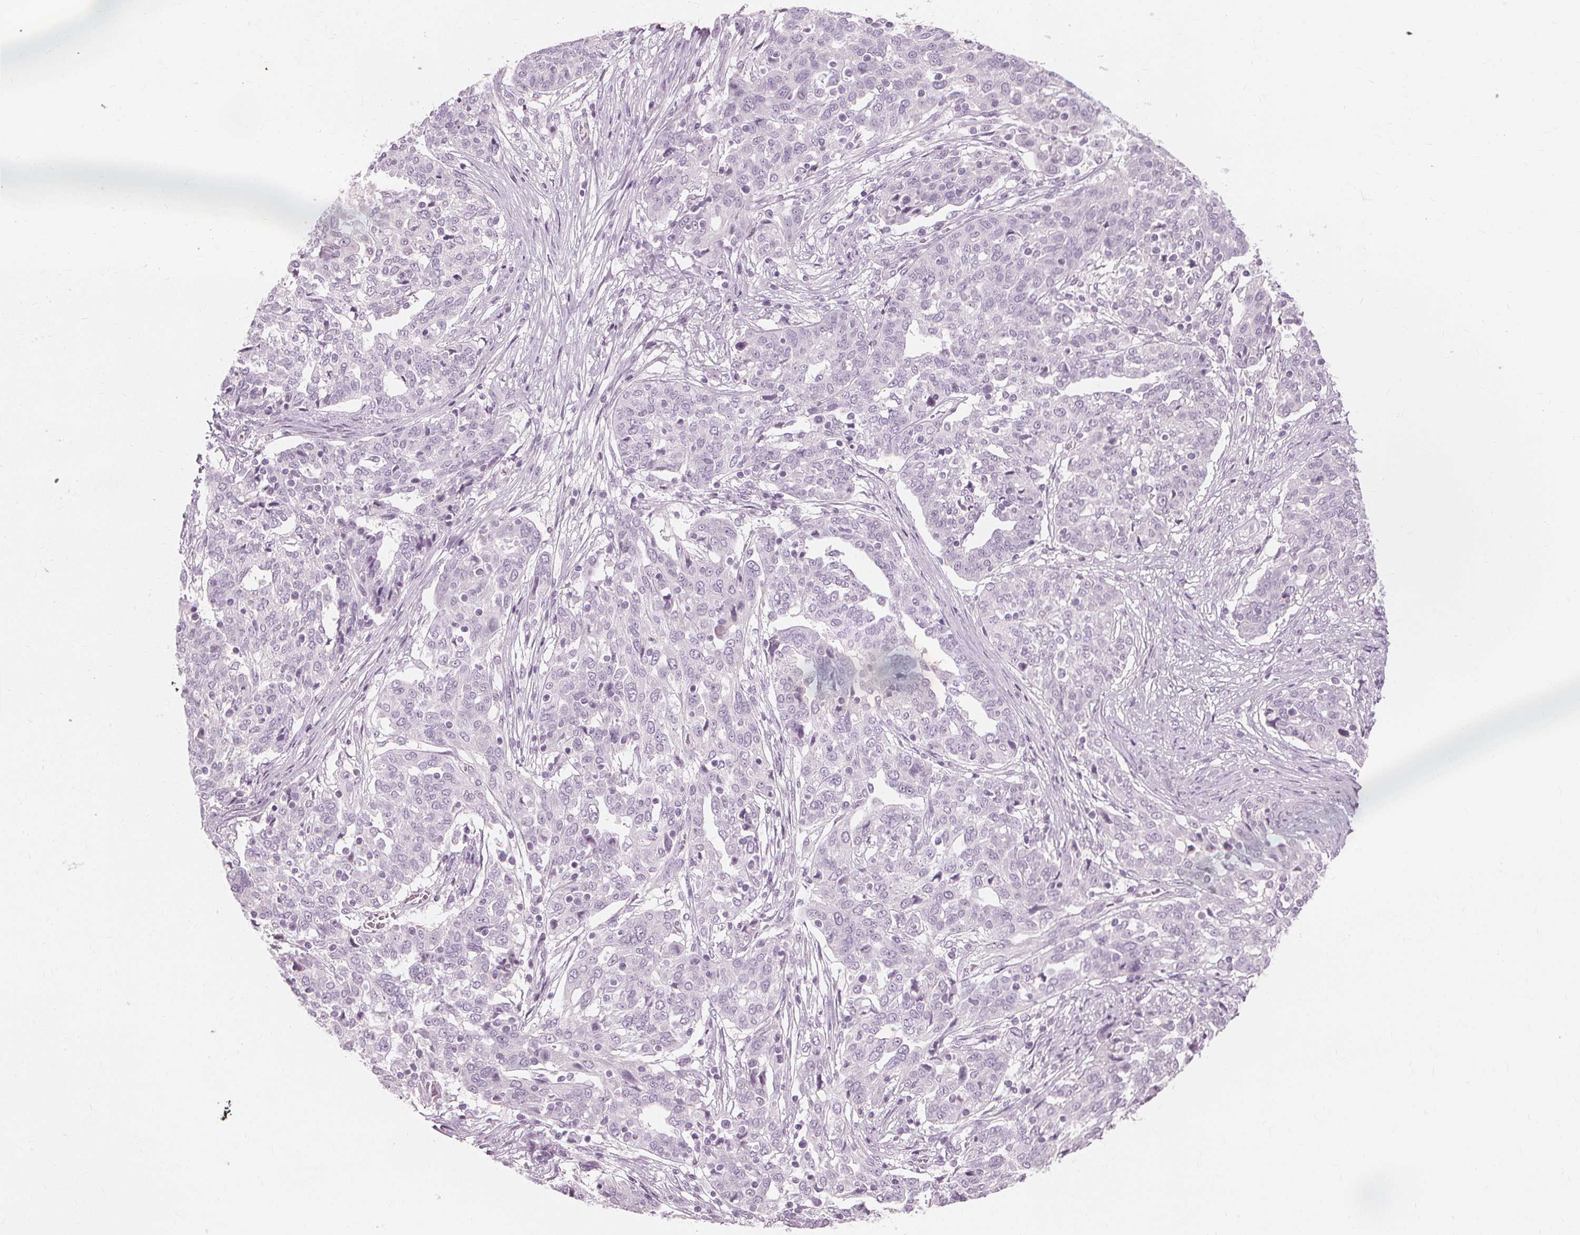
{"staining": {"intensity": "negative", "quantity": "none", "location": "none"}, "tissue": "ovarian cancer", "cell_type": "Tumor cells", "image_type": "cancer", "snomed": [{"axis": "morphology", "description": "Cystadenocarcinoma, serous, NOS"}, {"axis": "topography", "description": "Ovary"}], "caption": "DAB immunohistochemical staining of serous cystadenocarcinoma (ovarian) reveals no significant expression in tumor cells.", "gene": "MUC12", "patient": {"sex": "female", "age": 67}}